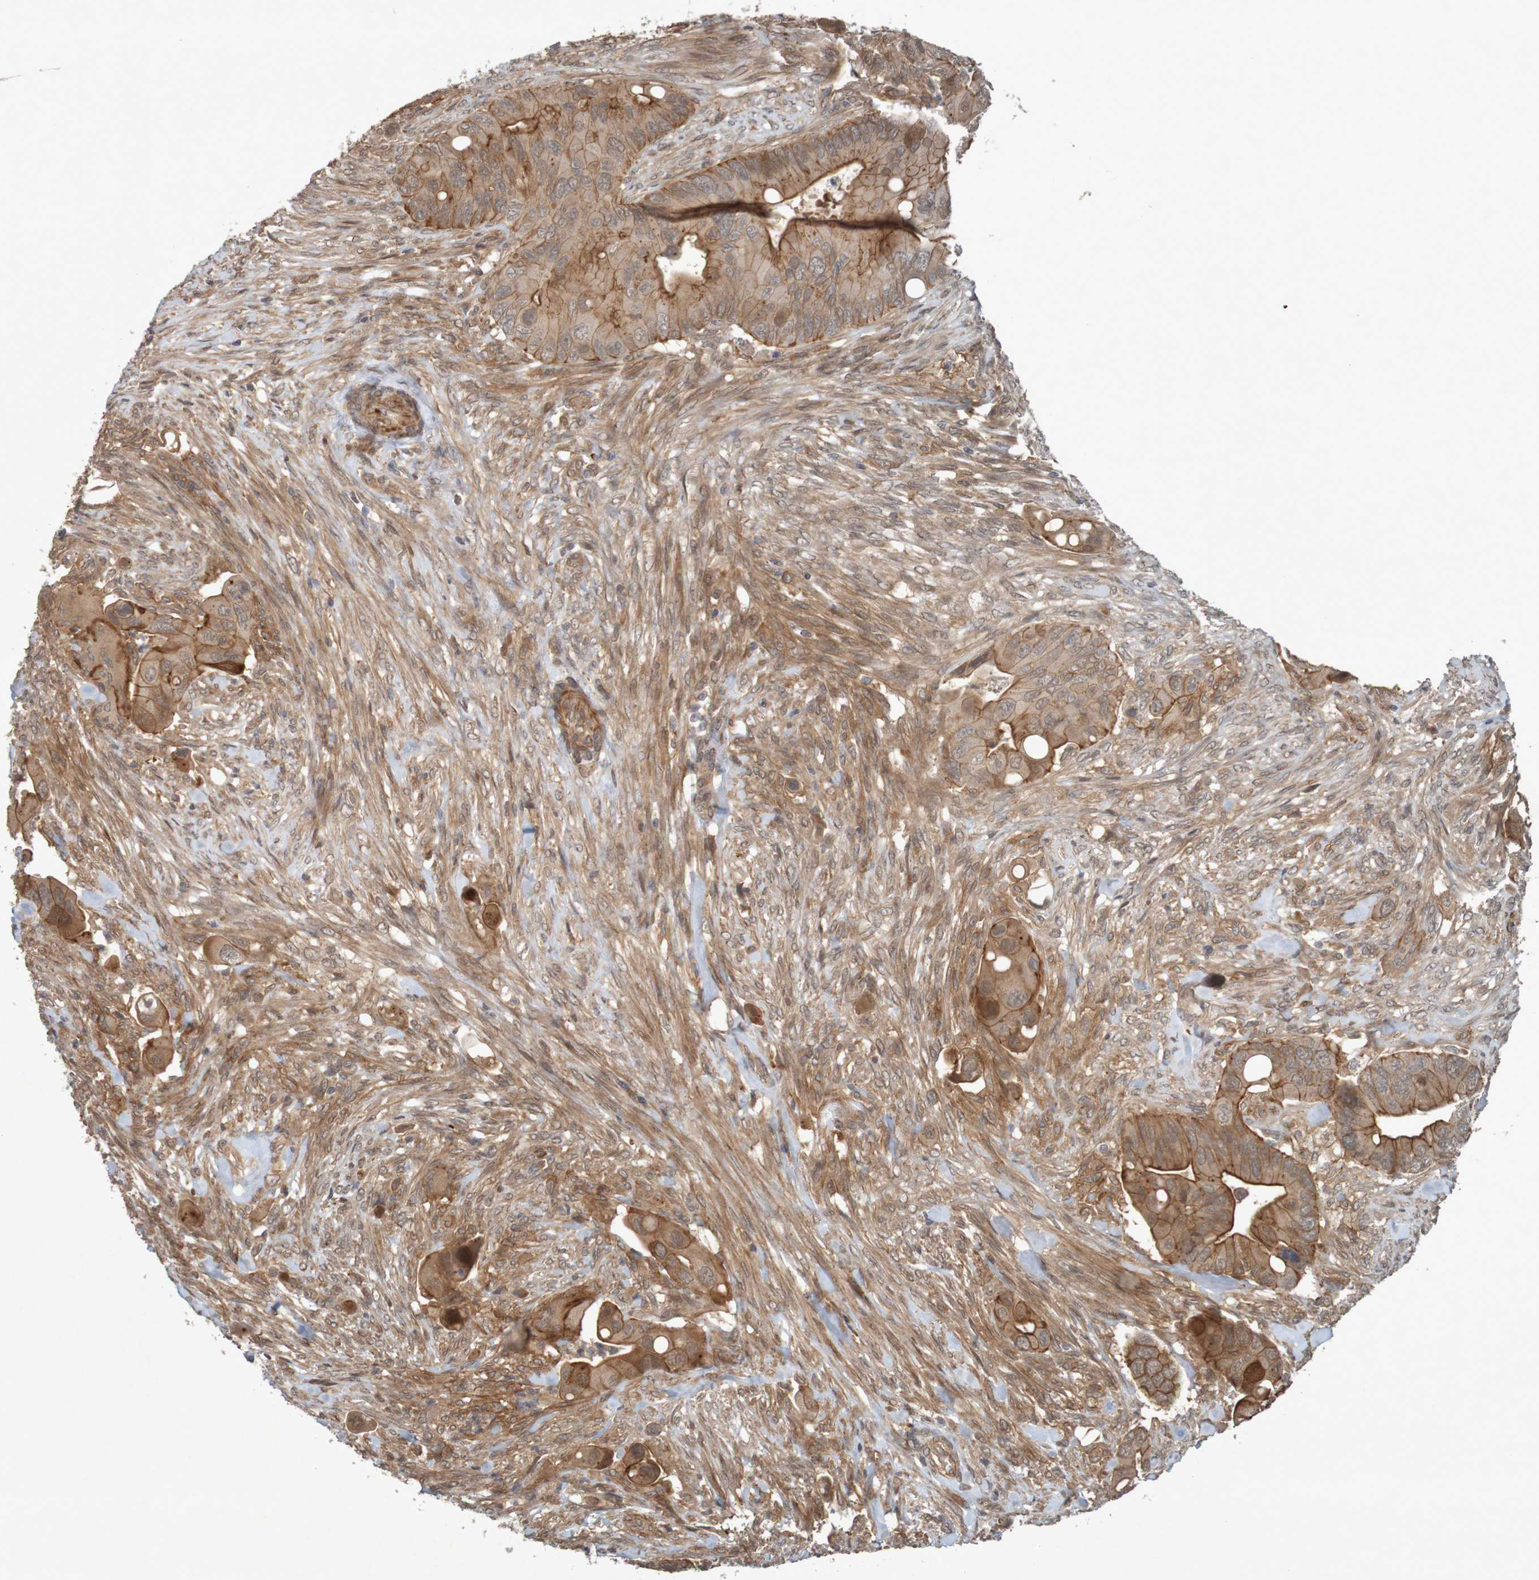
{"staining": {"intensity": "moderate", "quantity": ">75%", "location": "cytoplasmic/membranous"}, "tissue": "colorectal cancer", "cell_type": "Tumor cells", "image_type": "cancer", "snomed": [{"axis": "morphology", "description": "Adenocarcinoma, NOS"}, {"axis": "topography", "description": "Rectum"}], "caption": "IHC of human adenocarcinoma (colorectal) exhibits medium levels of moderate cytoplasmic/membranous staining in about >75% of tumor cells.", "gene": "ARHGEF11", "patient": {"sex": "female", "age": 57}}